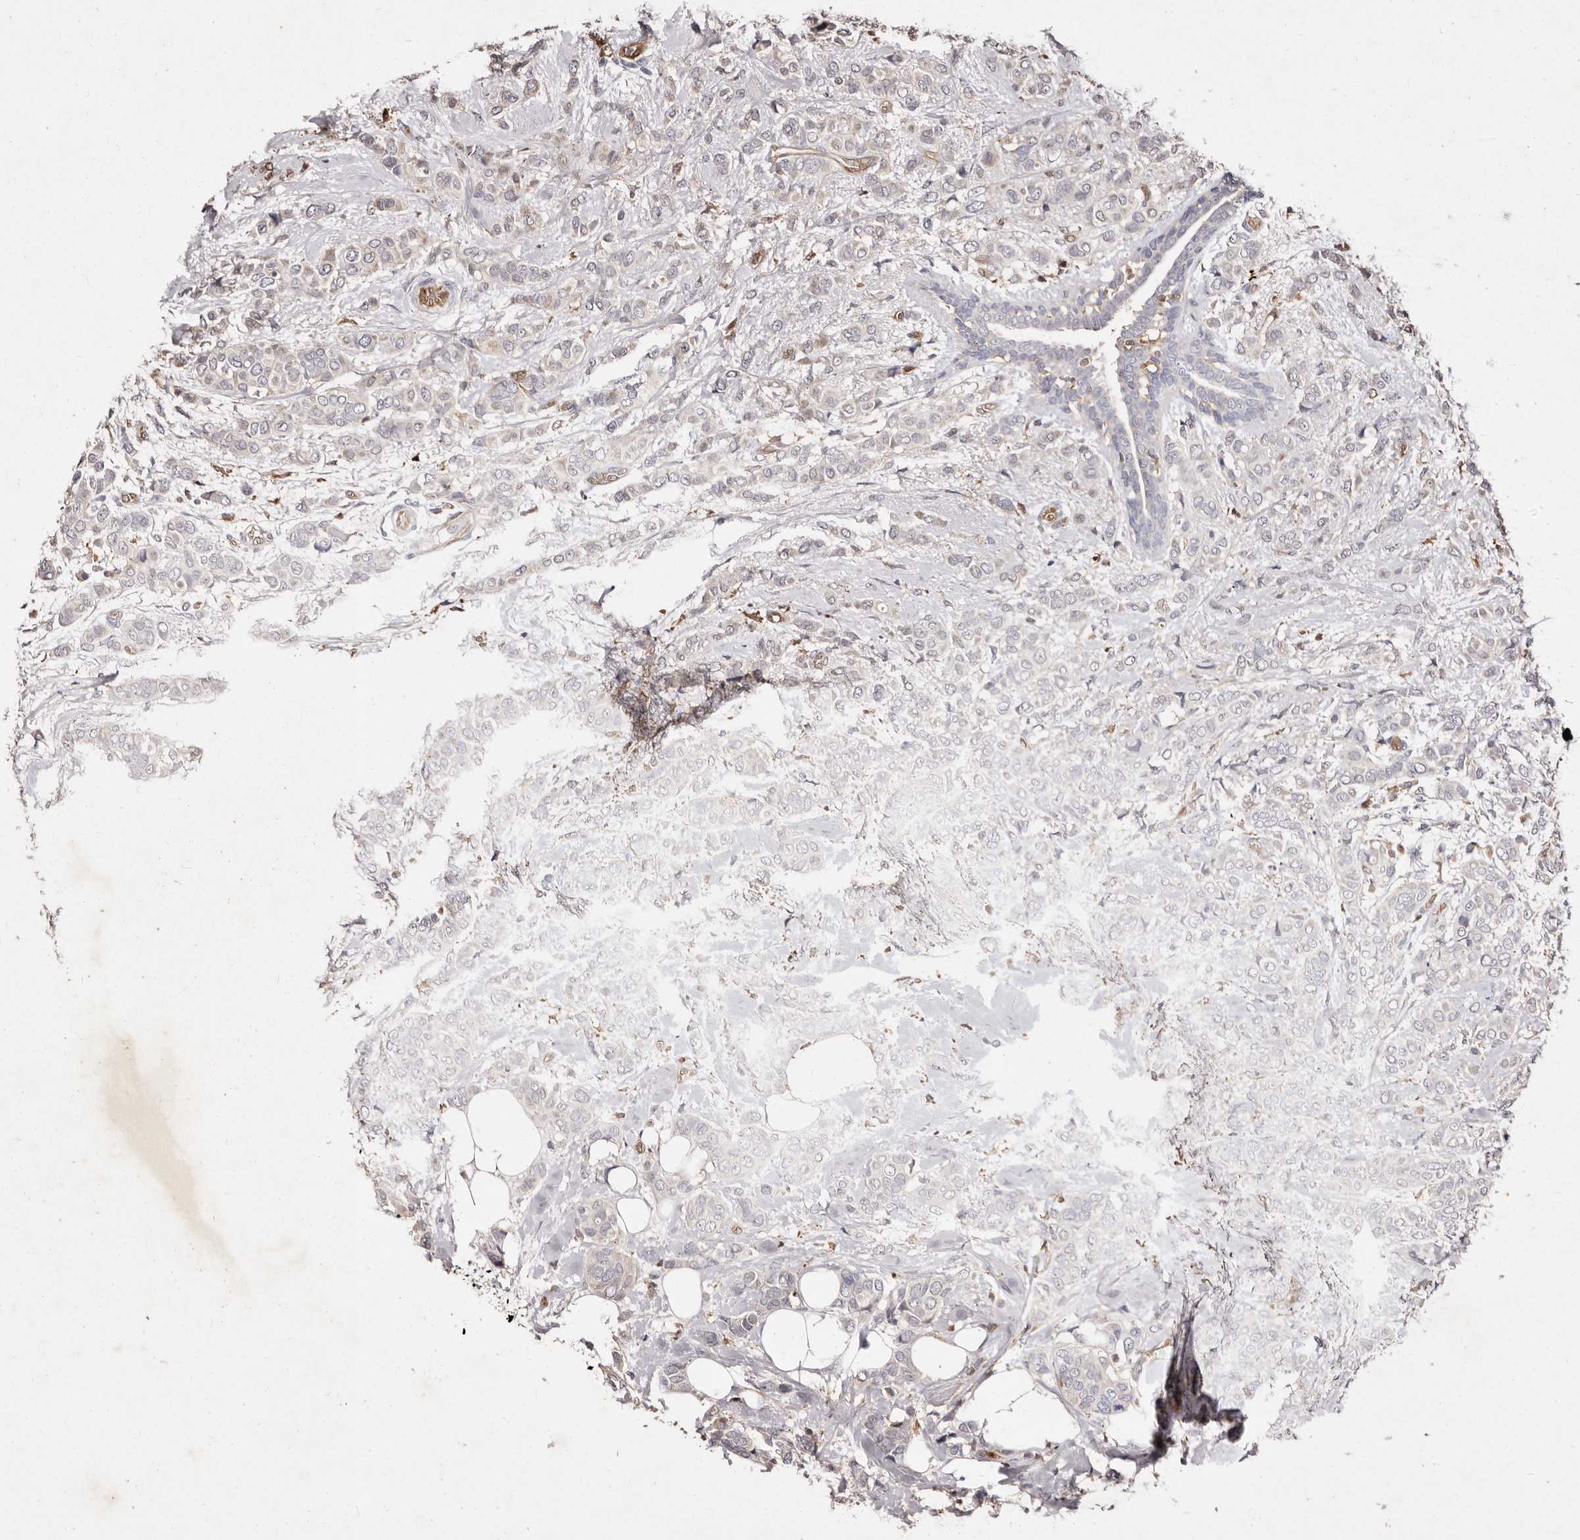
{"staining": {"intensity": "negative", "quantity": "none", "location": "none"}, "tissue": "breast cancer", "cell_type": "Tumor cells", "image_type": "cancer", "snomed": [{"axis": "morphology", "description": "Lobular carcinoma"}, {"axis": "topography", "description": "Breast"}], "caption": "This histopathology image is of breast cancer (lobular carcinoma) stained with IHC to label a protein in brown with the nuclei are counter-stained blue. There is no staining in tumor cells.", "gene": "GIMAP4", "patient": {"sex": "female", "age": 51}}